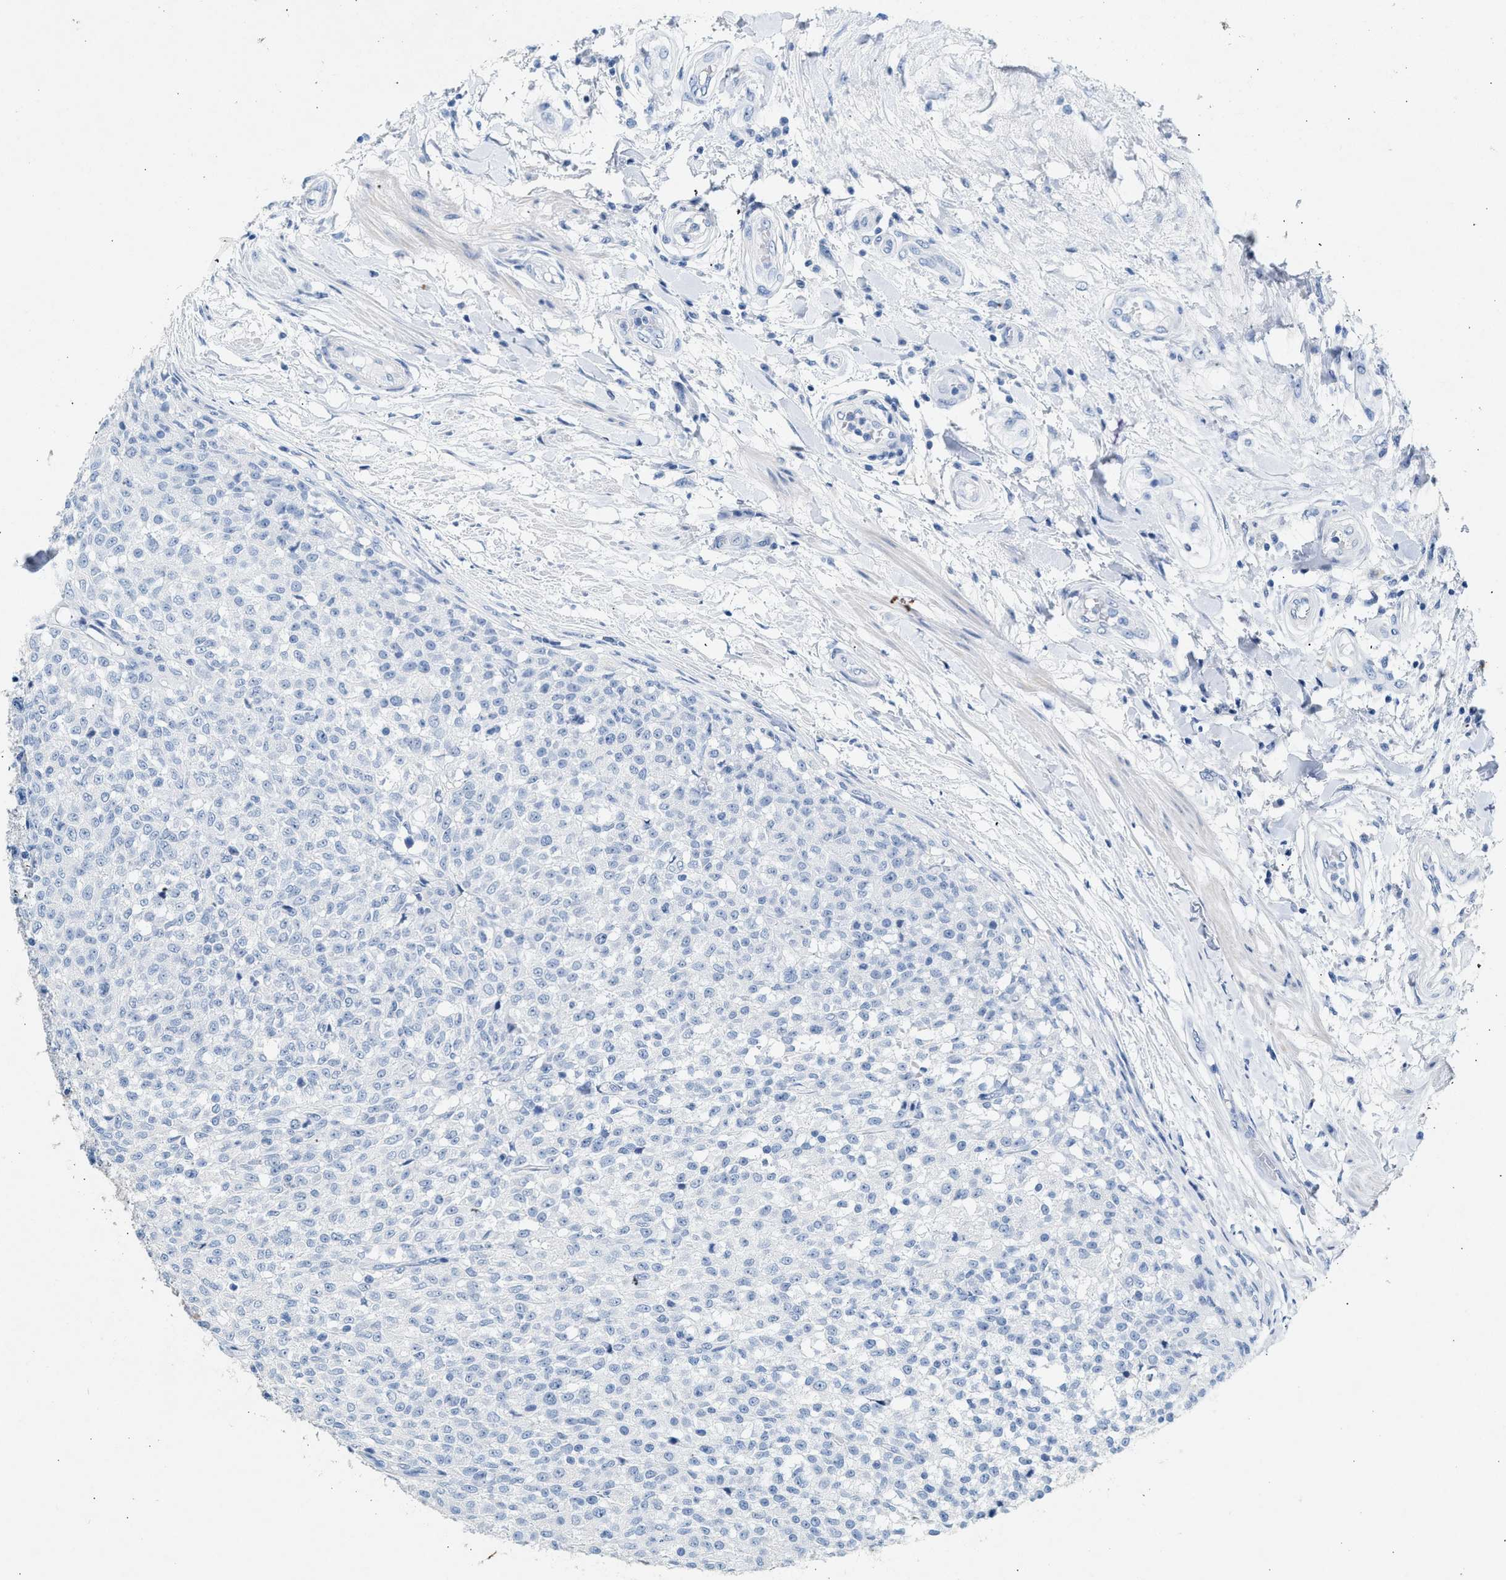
{"staining": {"intensity": "negative", "quantity": "none", "location": "none"}, "tissue": "testis cancer", "cell_type": "Tumor cells", "image_type": "cancer", "snomed": [{"axis": "morphology", "description": "Seminoma, NOS"}, {"axis": "topography", "description": "Testis"}], "caption": "A photomicrograph of human seminoma (testis) is negative for staining in tumor cells.", "gene": "HHATL", "patient": {"sex": "male", "age": 59}}